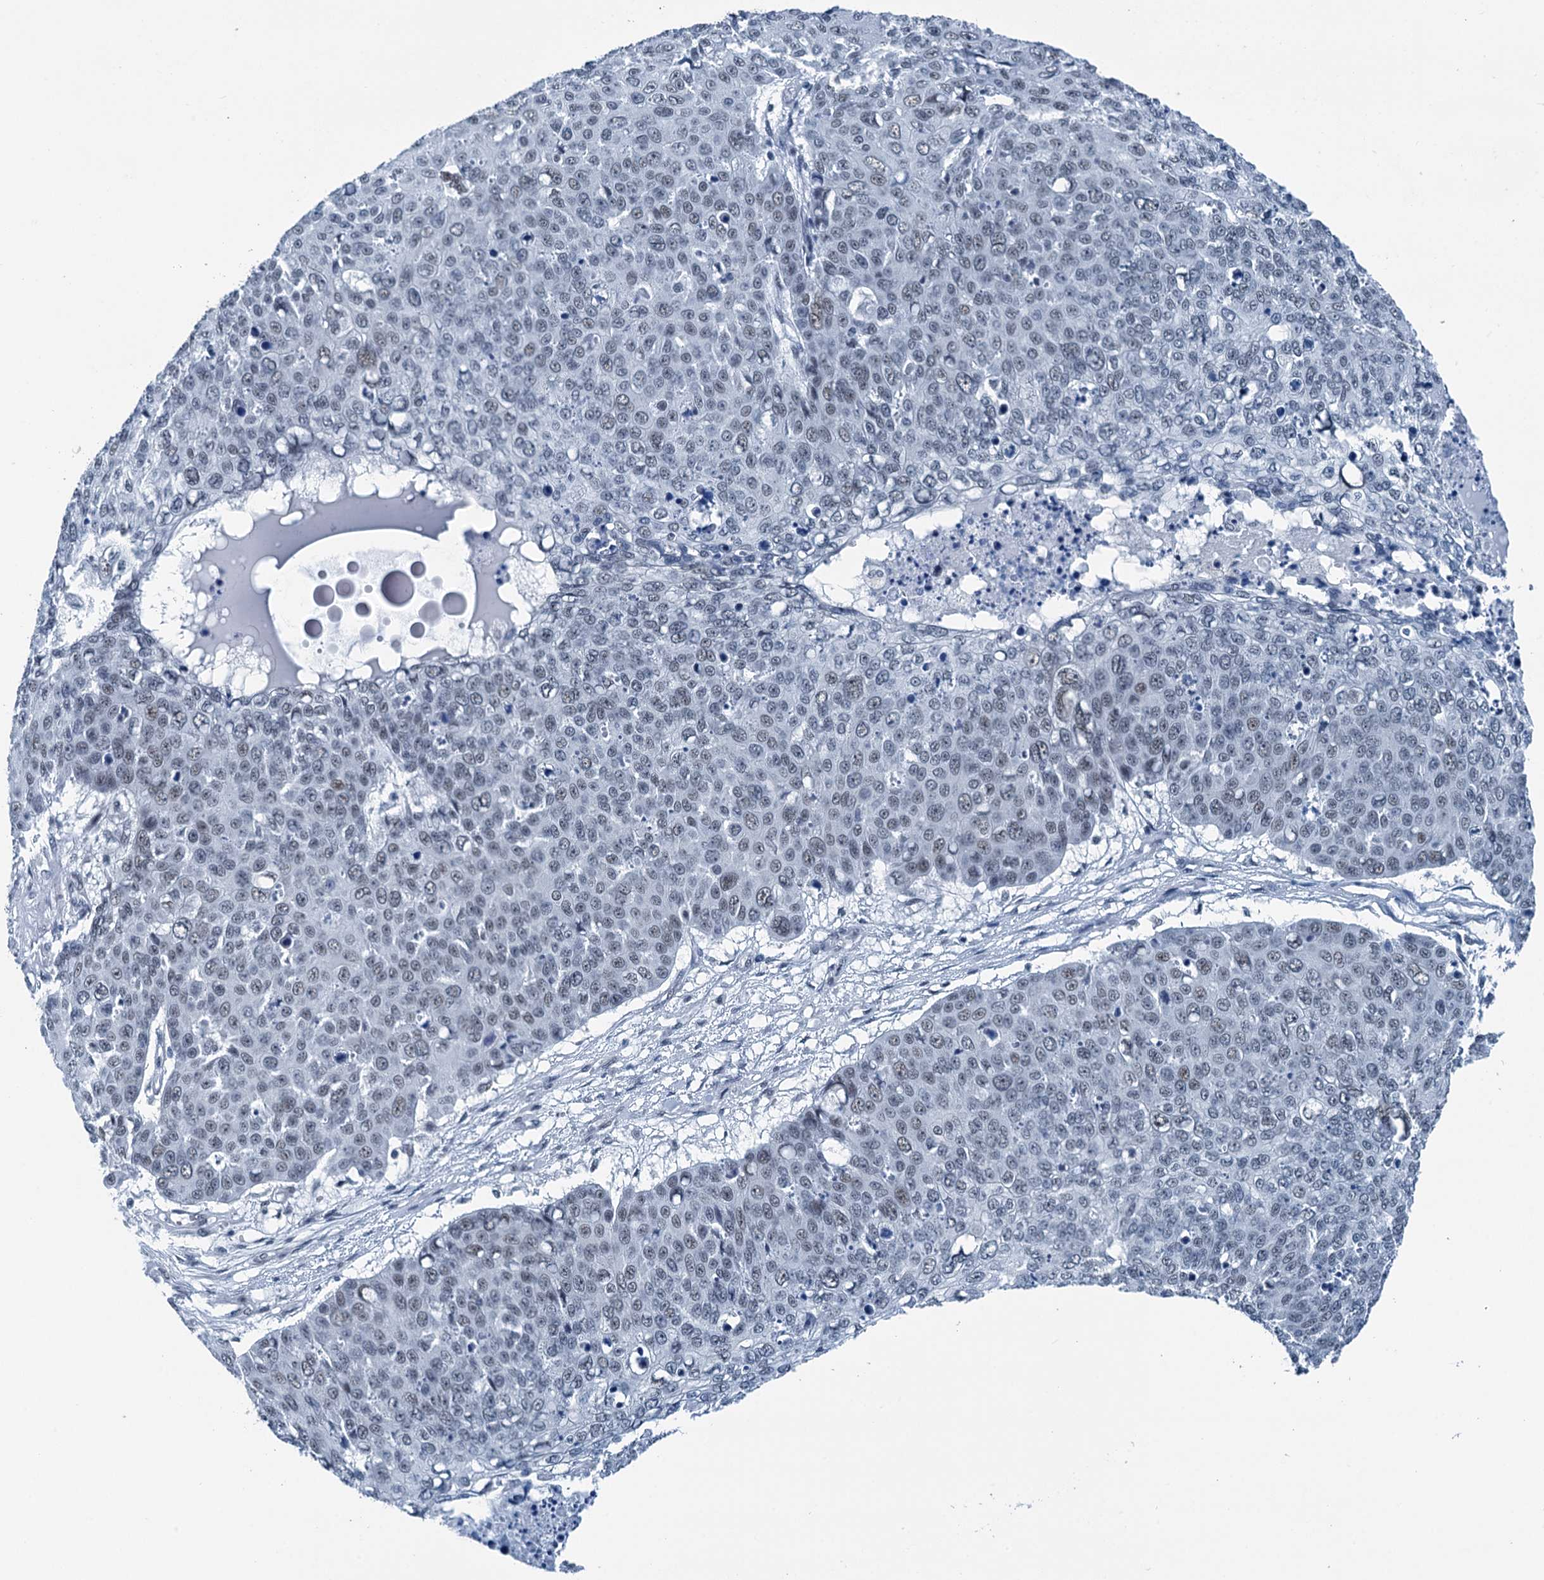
{"staining": {"intensity": "negative", "quantity": "none", "location": "none"}, "tissue": "skin cancer", "cell_type": "Tumor cells", "image_type": "cancer", "snomed": [{"axis": "morphology", "description": "Squamous cell carcinoma, NOS"}, {"axis": "topography", "description": "Skin"}], "caption": "This is an immunohistochemistry (IHC) micrograph of human squamous cell carcinoma (skin). There is no expression in tumor cells.", "gene": "TRPT1", "patient": {"sex": "male", "age": 71}}